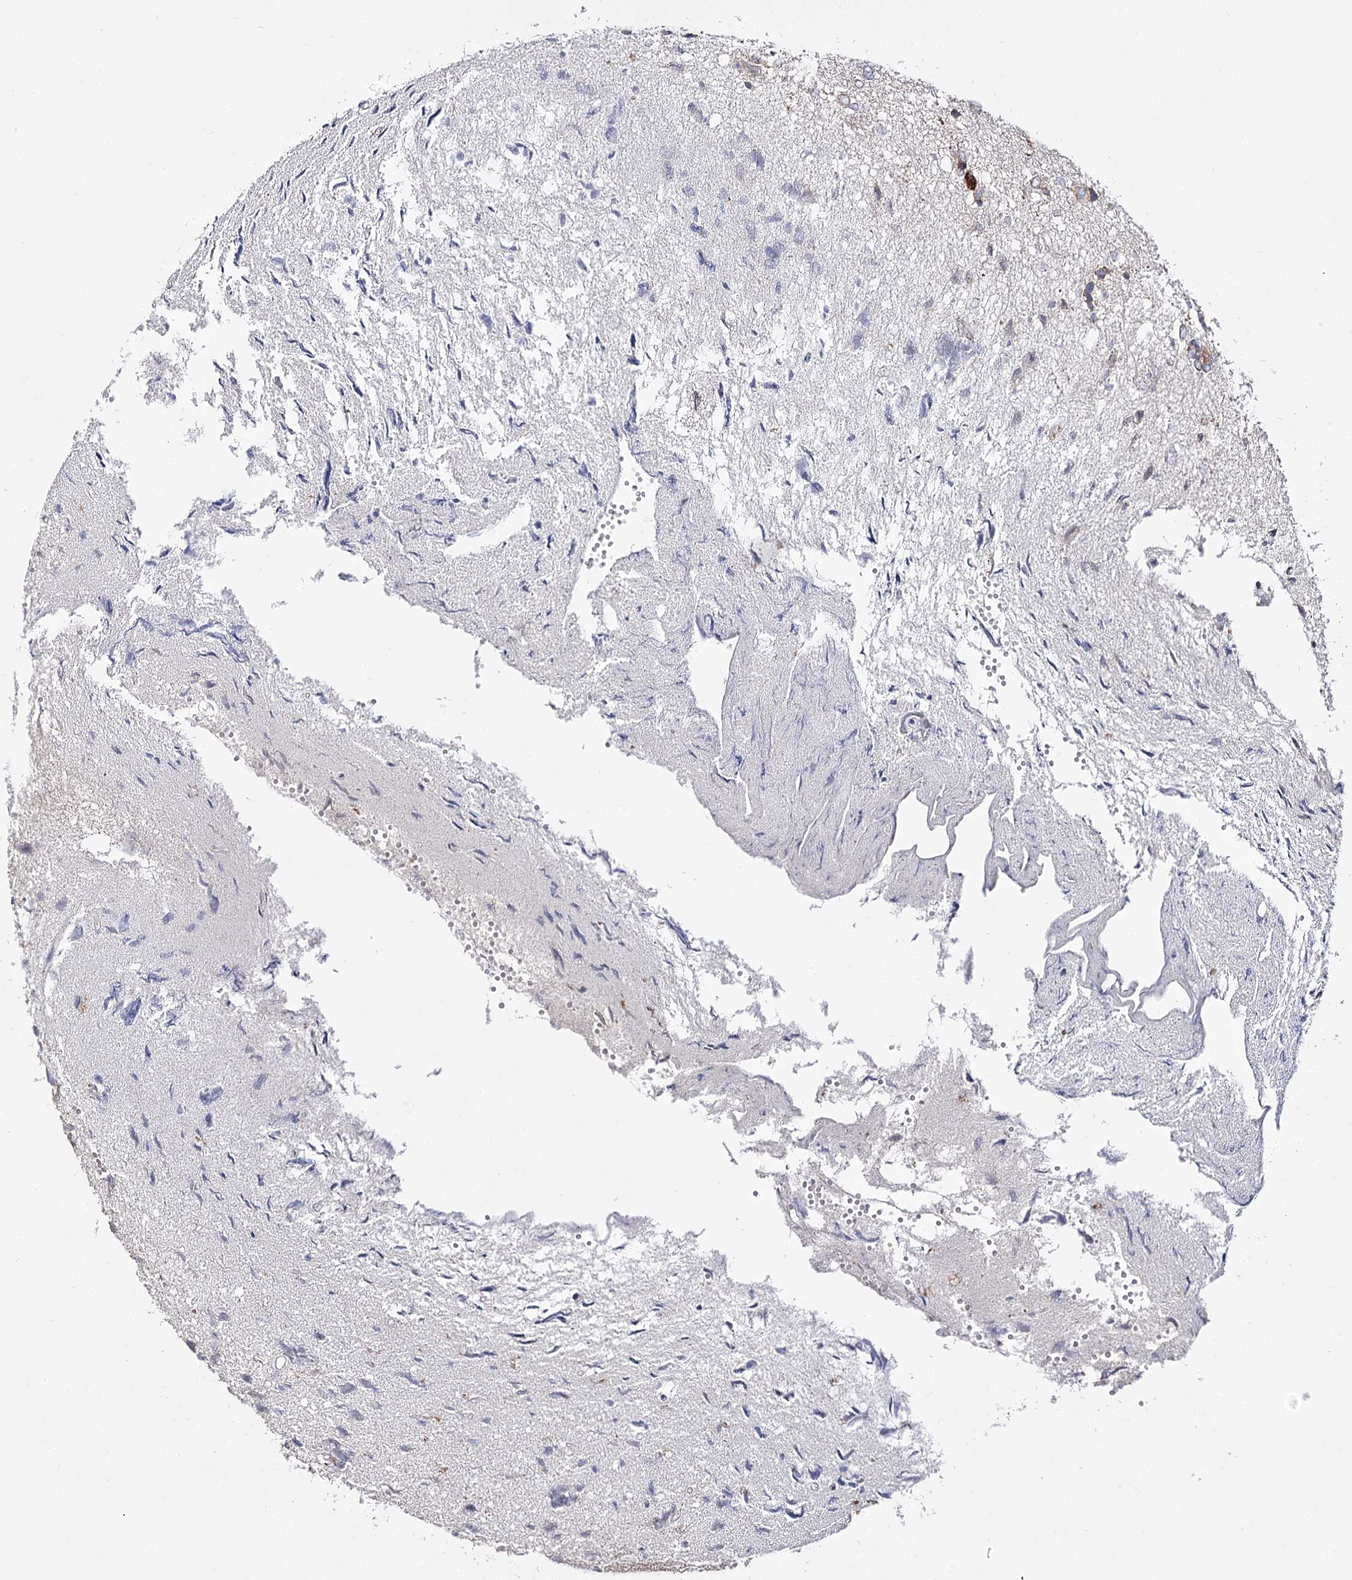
{"staining": {"intensity": "negative", "quantity": "none", "location": "none"}, "tissue": "glioma", "cell_type": "Tumor cells", "image_type": "cancer", "snomed": [{"axis": "morphology", "description": "Glioma, malignant, High grade"}, {"axis": "topography", "description": "Brain"}], "caption": "This is an immunohistochemistry histopathology image of high-grade glioma (malignant). There is no expression in tumor cells.", "gene": "C11orf80", "patient": {"sex": "female", "age": 59}}